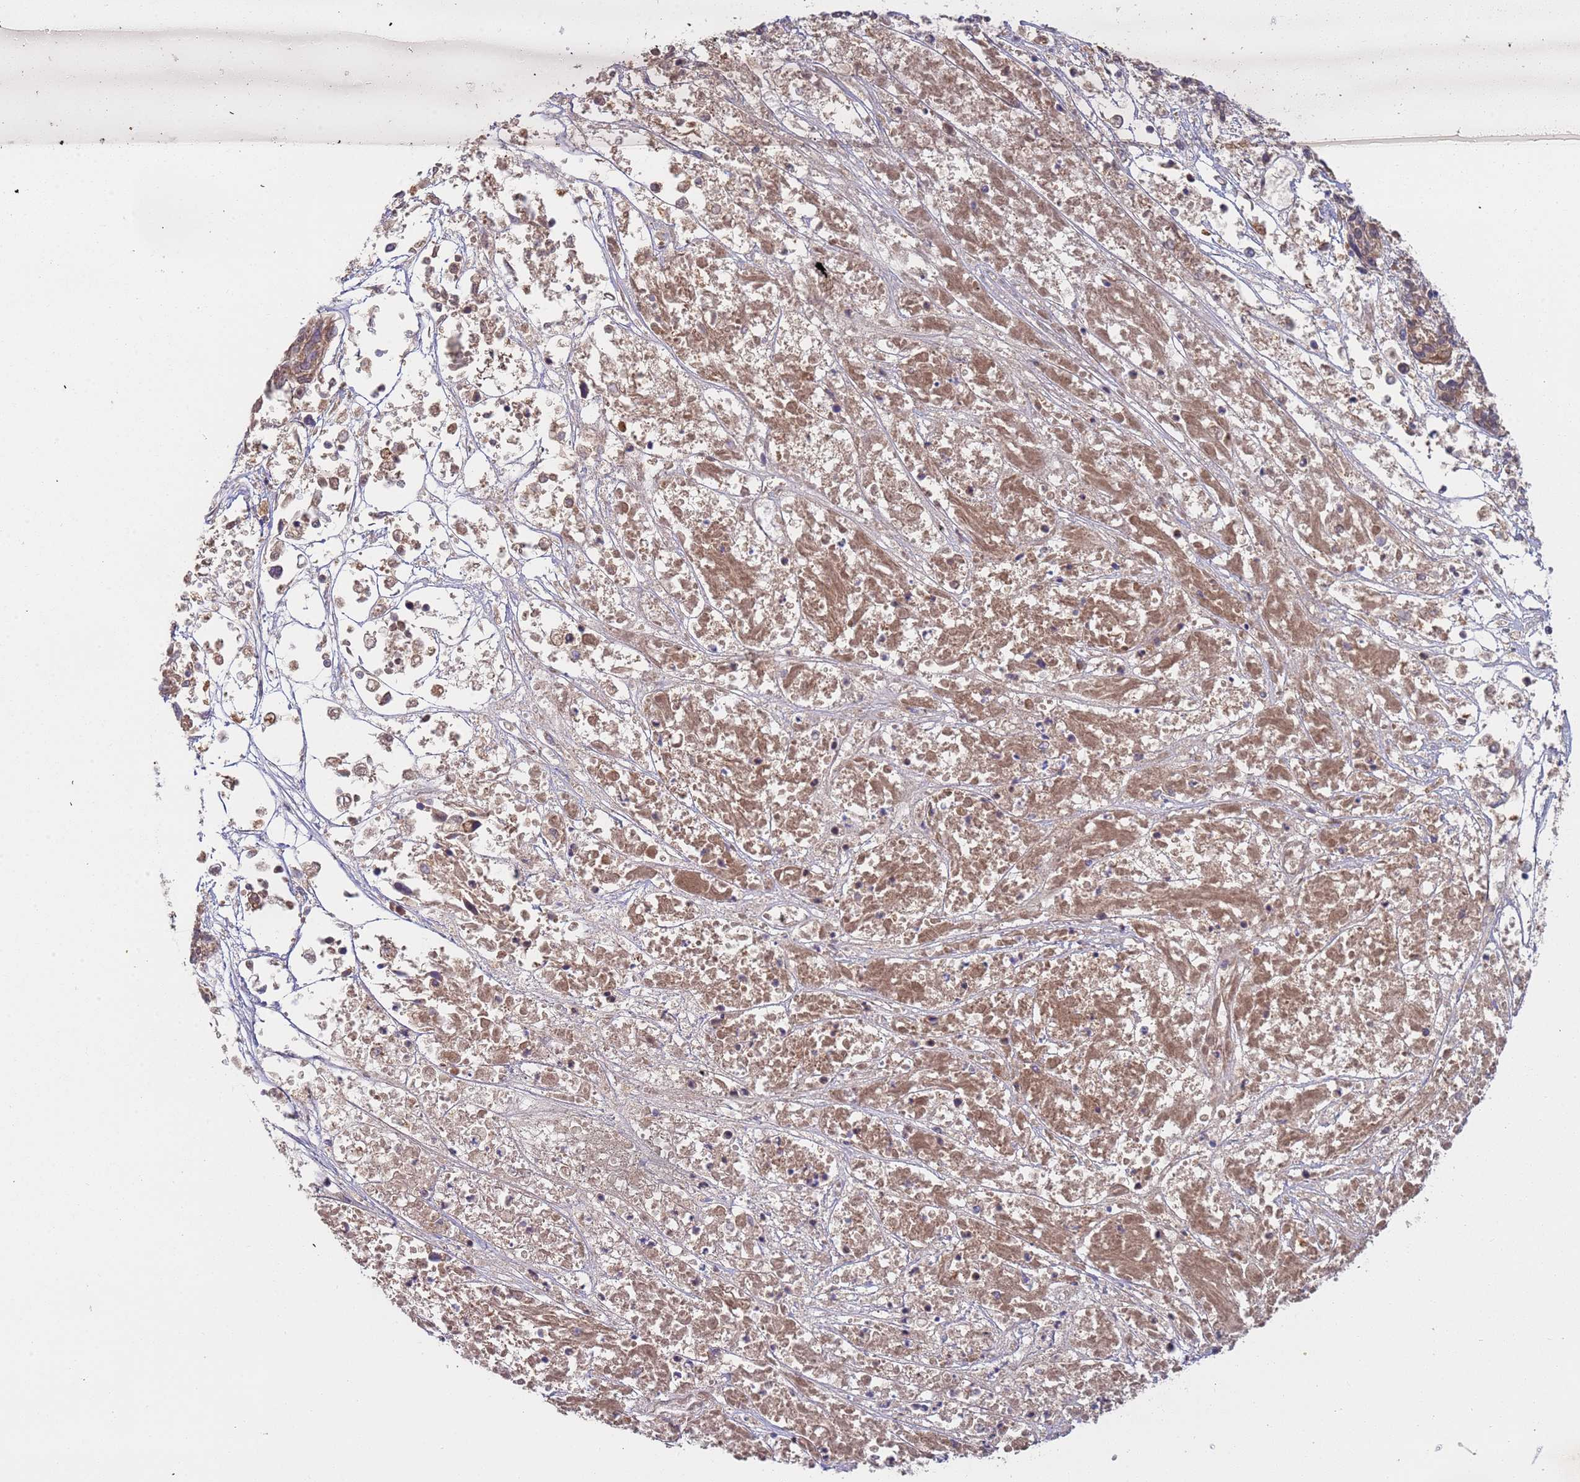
{"staining": {"intensity": "moderate", "quantity": ">75%", "location": "cytoplasmic/membranous"}, "tissue": "melanoma", "cell_type": "Tumor cells", "image_type": "cancer", "snomed": [{"axis": "morphology", "description": "Malignant melanoma, NOS"}, {"axis": "topography", "description": "Skin"}], "caption": "Melanoma stained with DAB immunohistochemistry (IHC) exhibits medium levels of moderate cytoplasmic/membranous expression in about >75% of tumor cells.", "gene": "OR5A2", "patient": {"sex": "male", "age": 53}}